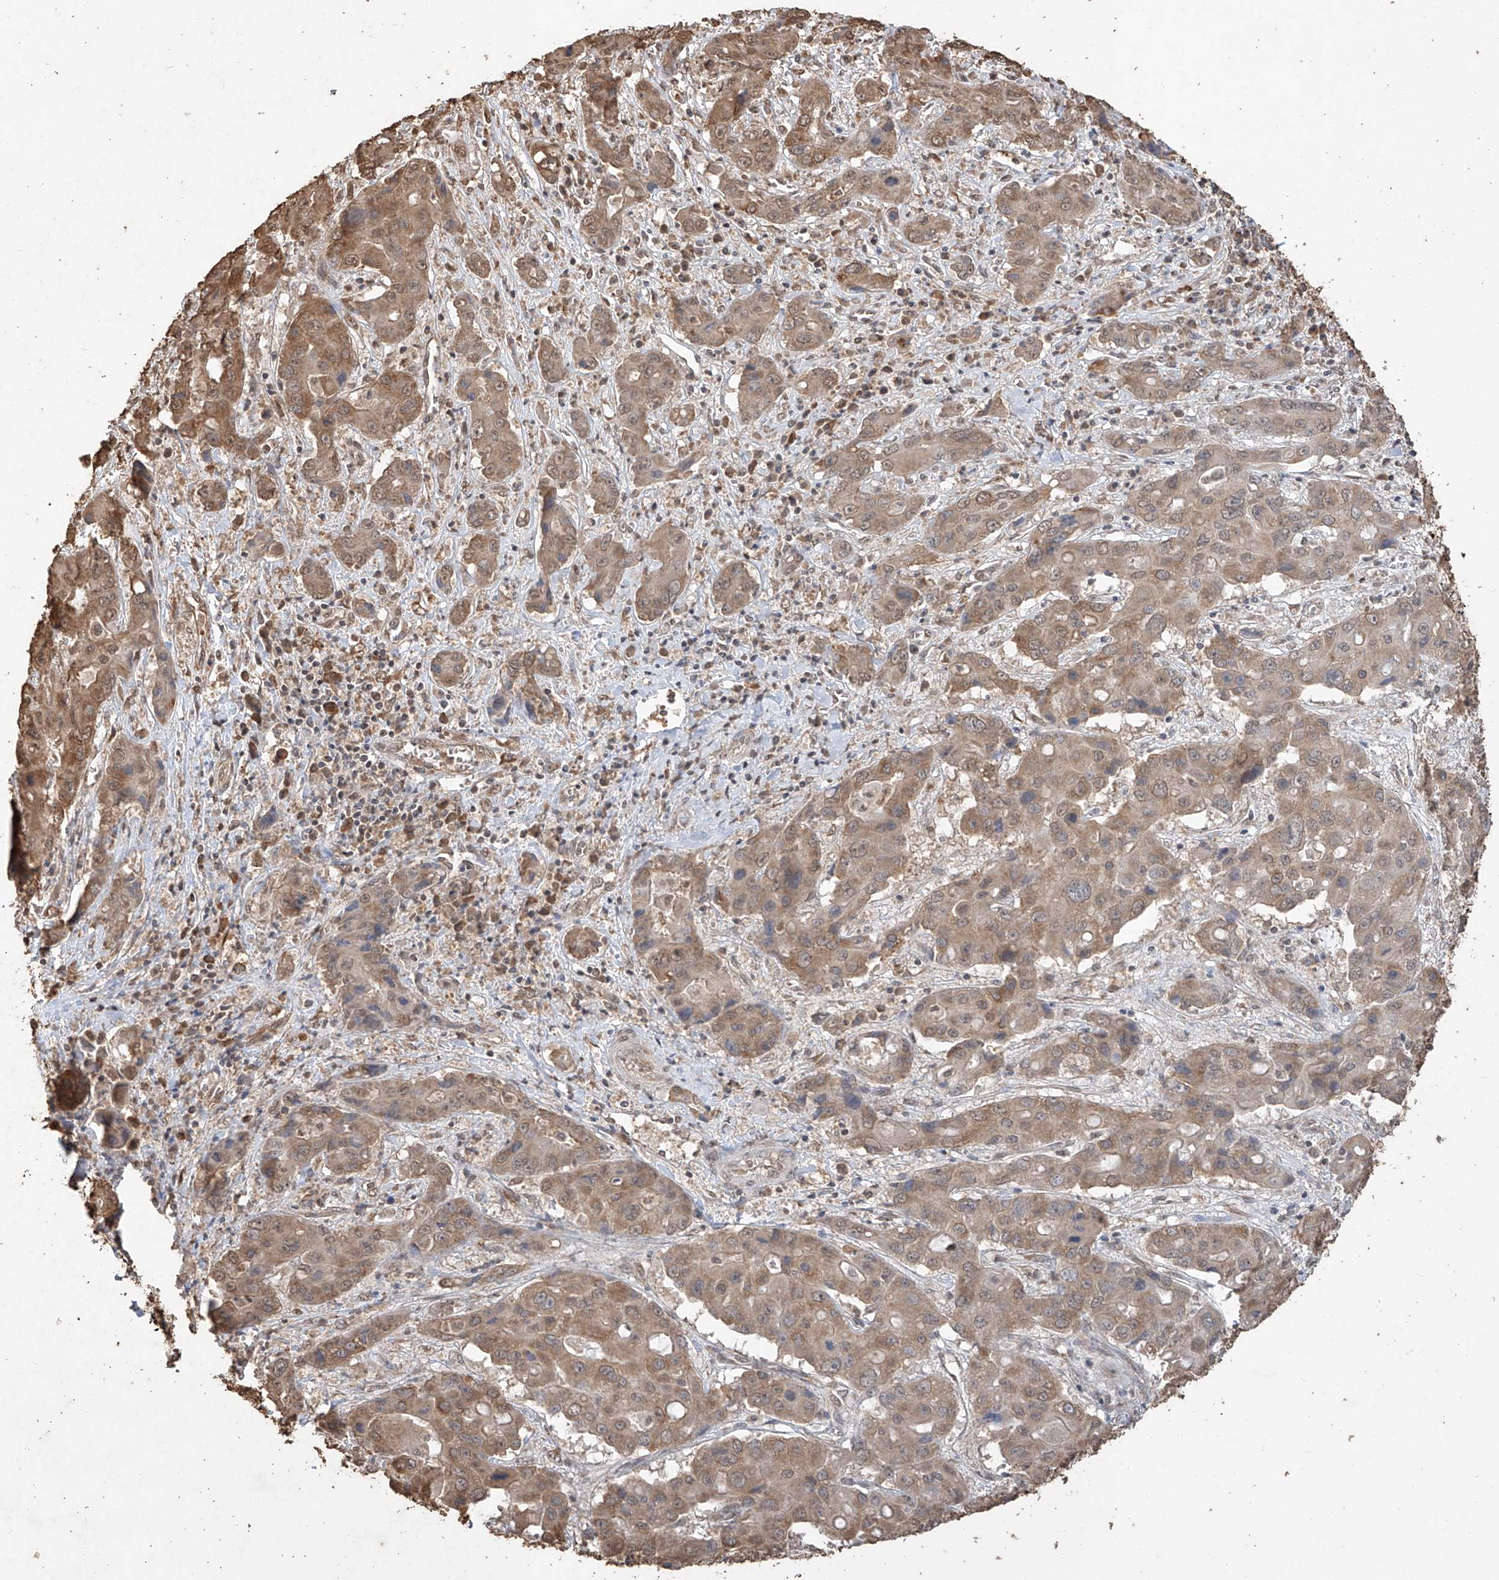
{"staining": {"intensity": "moderate", "quantity": "25%-75%", "location": "cytoplasmic/membranous"}, "tissue": "liver cancer", "cell_type": "Tumor cells", "image_type": "cancer", "snomed": [{"axis": "morphology", "description": "Cholangiocarcinoma"}, {"axis": "topography", "description": "Liver"}], "caption": "Immunohistochemical staining of human liver cancer (cholangiocarcinoma) demonstrates moderate cytoplasmic/membranous protein positivity in approximately 25%-75% of tumor cells.", "gene": "ELOVL1", "patient": {"sex": "male", "age": 67}}